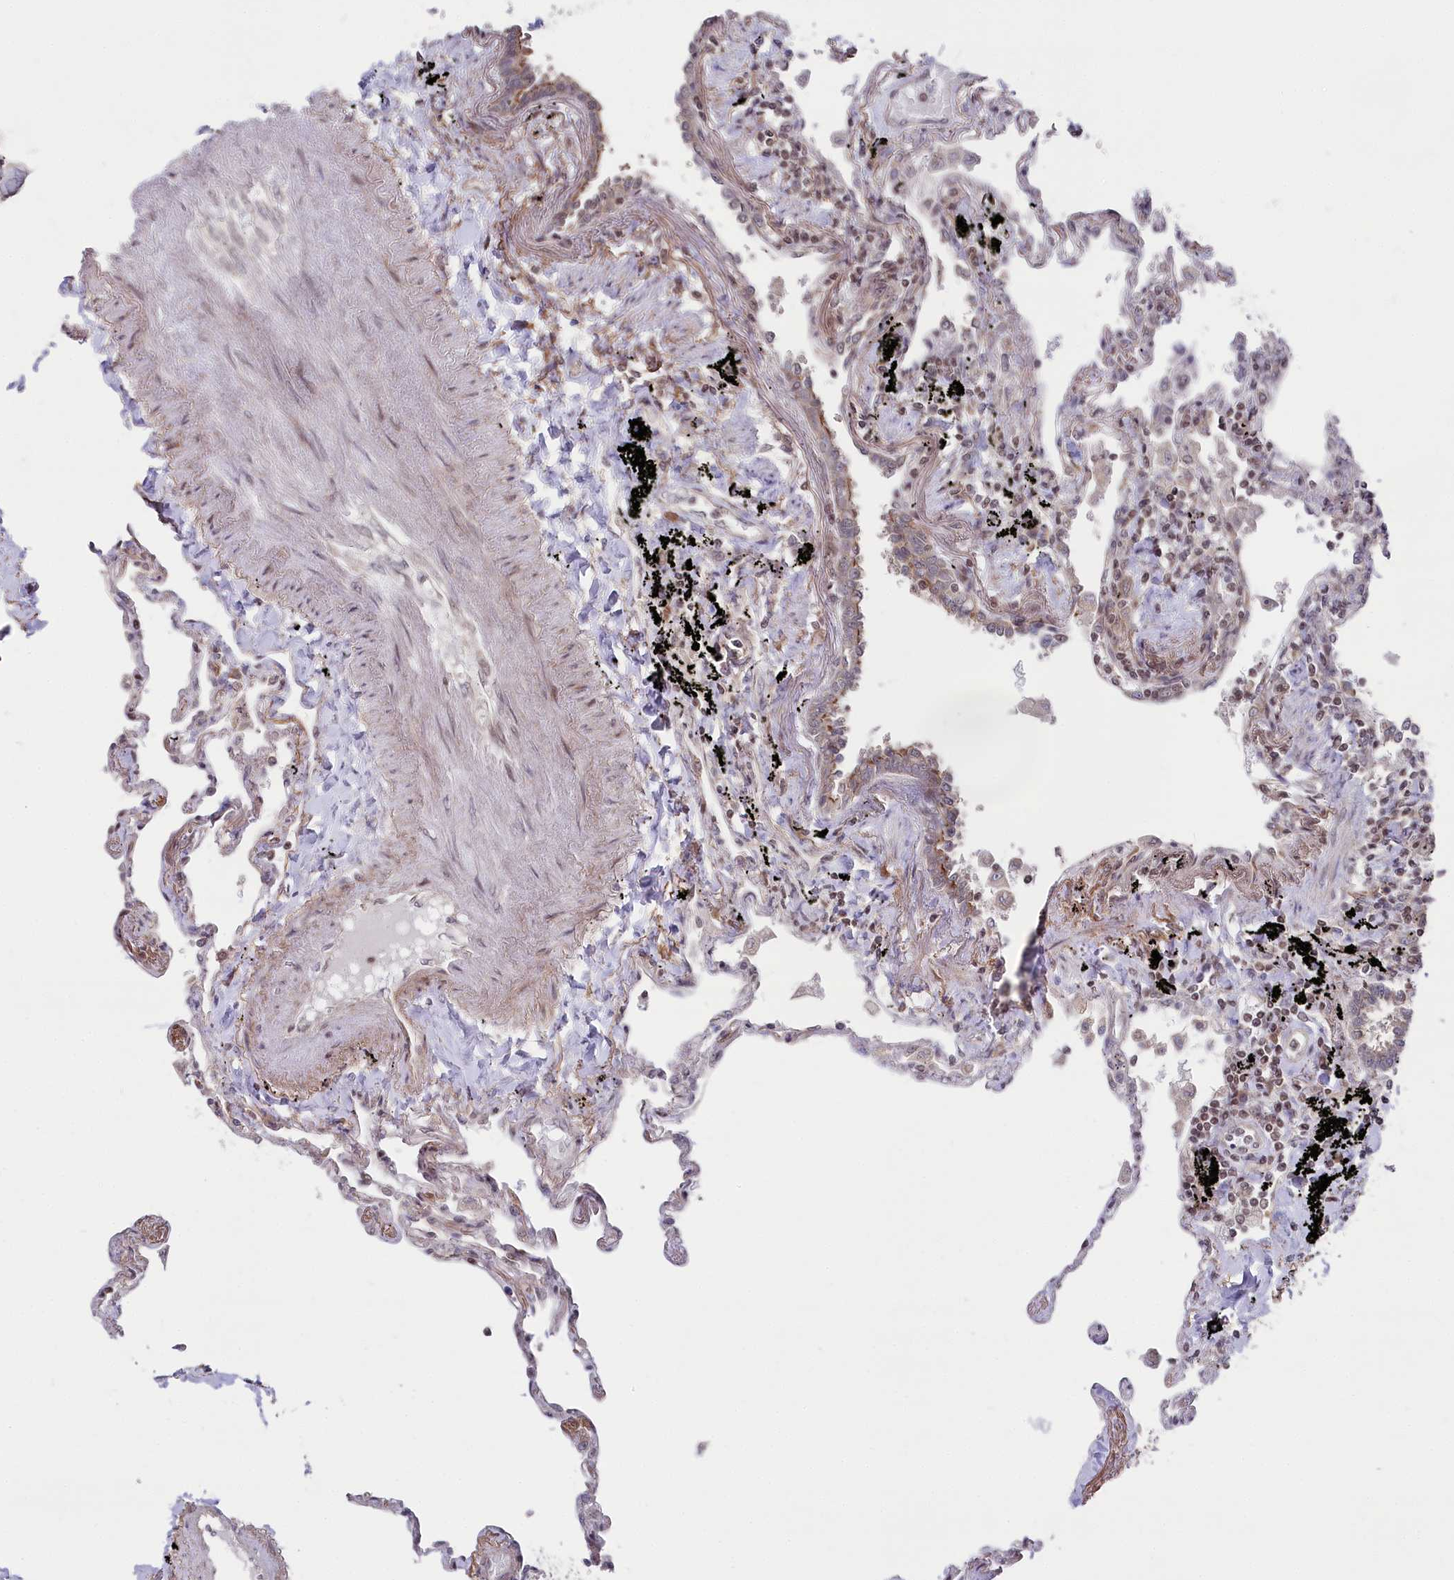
{"staining": {"intensity": "moderate", "quantity": "25%-75%", "location": "nuclear"}, "tissue": "lung", "cell_type": "Alveolar cells", "image_type": "normal", "snomed": [{"axis": "morphology", "description": "Normal tissue, NOS"}, {"axis": "topography", "description": "Lung"}], "caption": "Normal lung demonstrates moderate nuclear expression in approximately 25%-75% of alveolar cells, visualized by immunohistochemistry. The protein is stained brown, and the nuclei are stained in blue (DAB IHC with brightfield microscopy, high magnification).", "gene": "CGGBP1", "patient": {"sex": "female", "age": 67}}